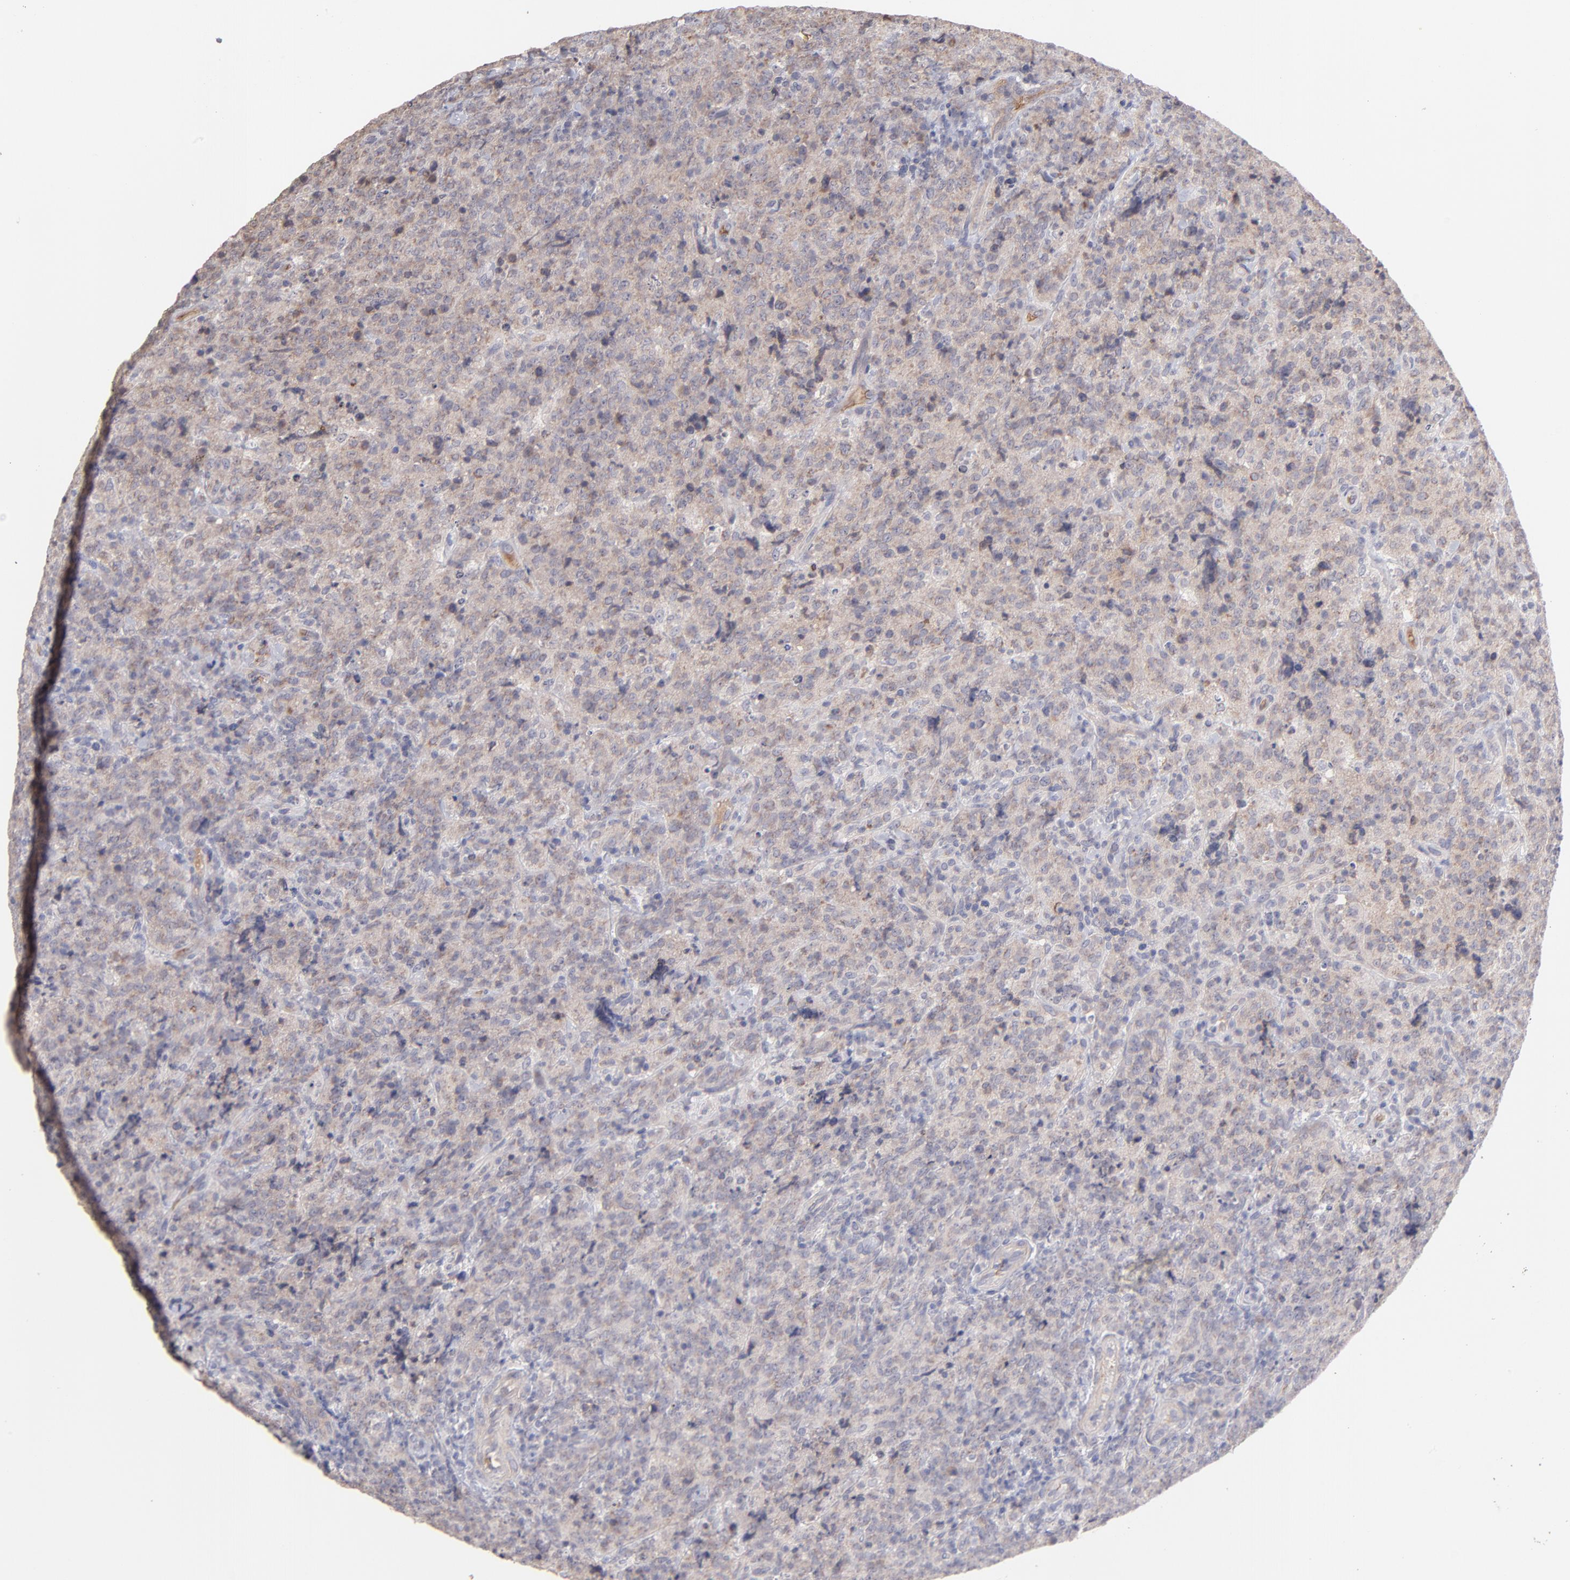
{"staining": {"intensity": "weak", "quantity": ">75%", "location": "cytoplasmic/membranous"}, "tissue": "lymphoma", "cell_type": "Tumor cells", "image_type": "cancer", "snomed": [{"axis": "morphology", "description": "Malignant lymphoma, non-Hodgkin's type, High grade"}, {"axis": "topography", "description": "Tonsil"}], "caption": "Weak cytoplasmic/membranous protein positivity is present in approximately >75% of tumor cells in high-grade malignant lymphoma, non-Hodgkin's type.", "gene": "F13B", "patient": {"sex": "female", "age": 36}}